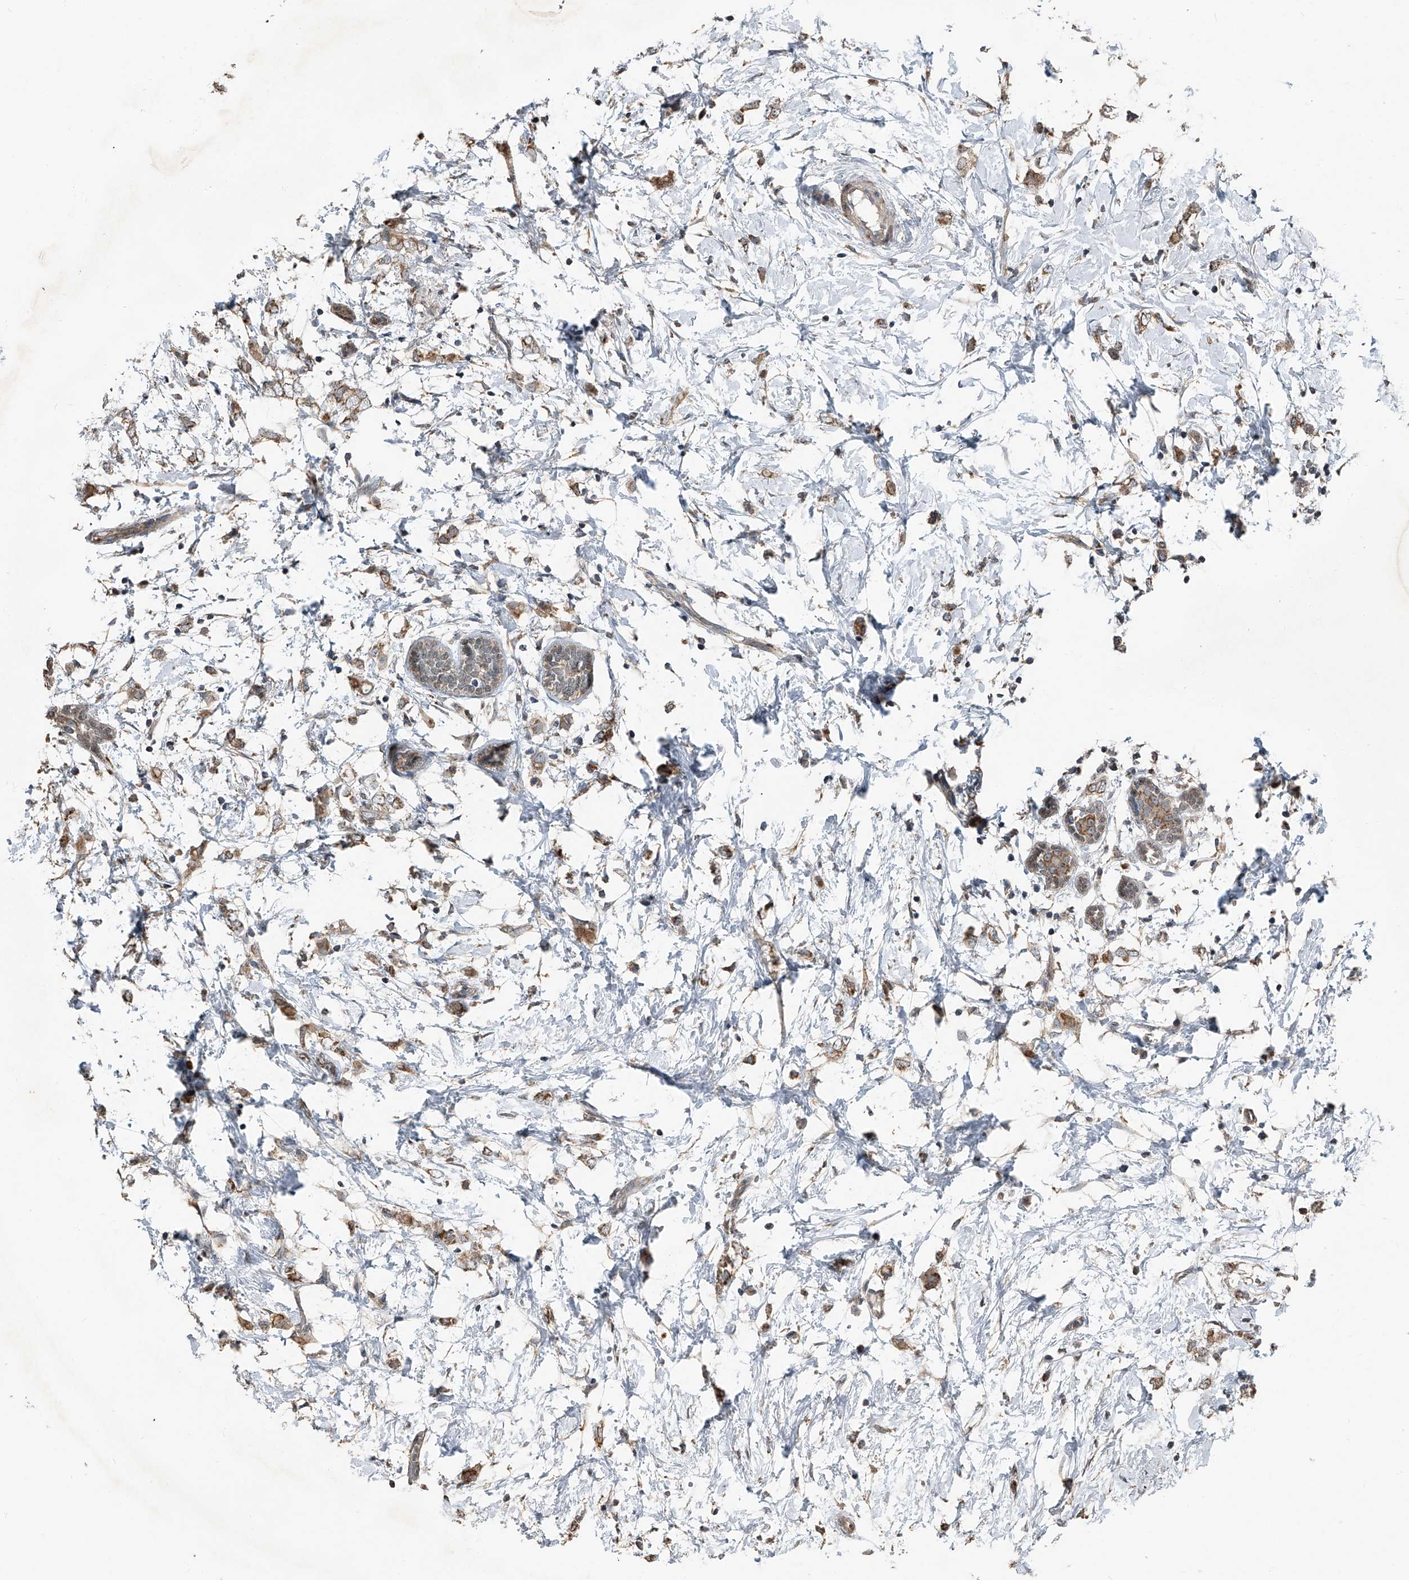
{"staining": {"intensity": "moderate", "quantity": ">75%", "location": "cytoplasmic/membranous"}, "tissue": "breast cancer", "cell_type": "Tumor cells", "image_type": "cancer", "snomed": [{"axis": "morphology", "description": "Normal tissue, NOS"}, {"axis": "morphology", "description": "Lobular carcinoma"}, {"axis": "topography", "description": "Breast"}], "caption": "An image of human breast cancer stained for a protein demonstrates moderate cytoplasmic/membranous brown staining in tumor cells. (DAB (3,3'-diaminobenzidine) = brown stain, brightfield microscopy at high magnification).", "gene": "CHRNA7", "patient": {"sex": "female", "age": 47}}